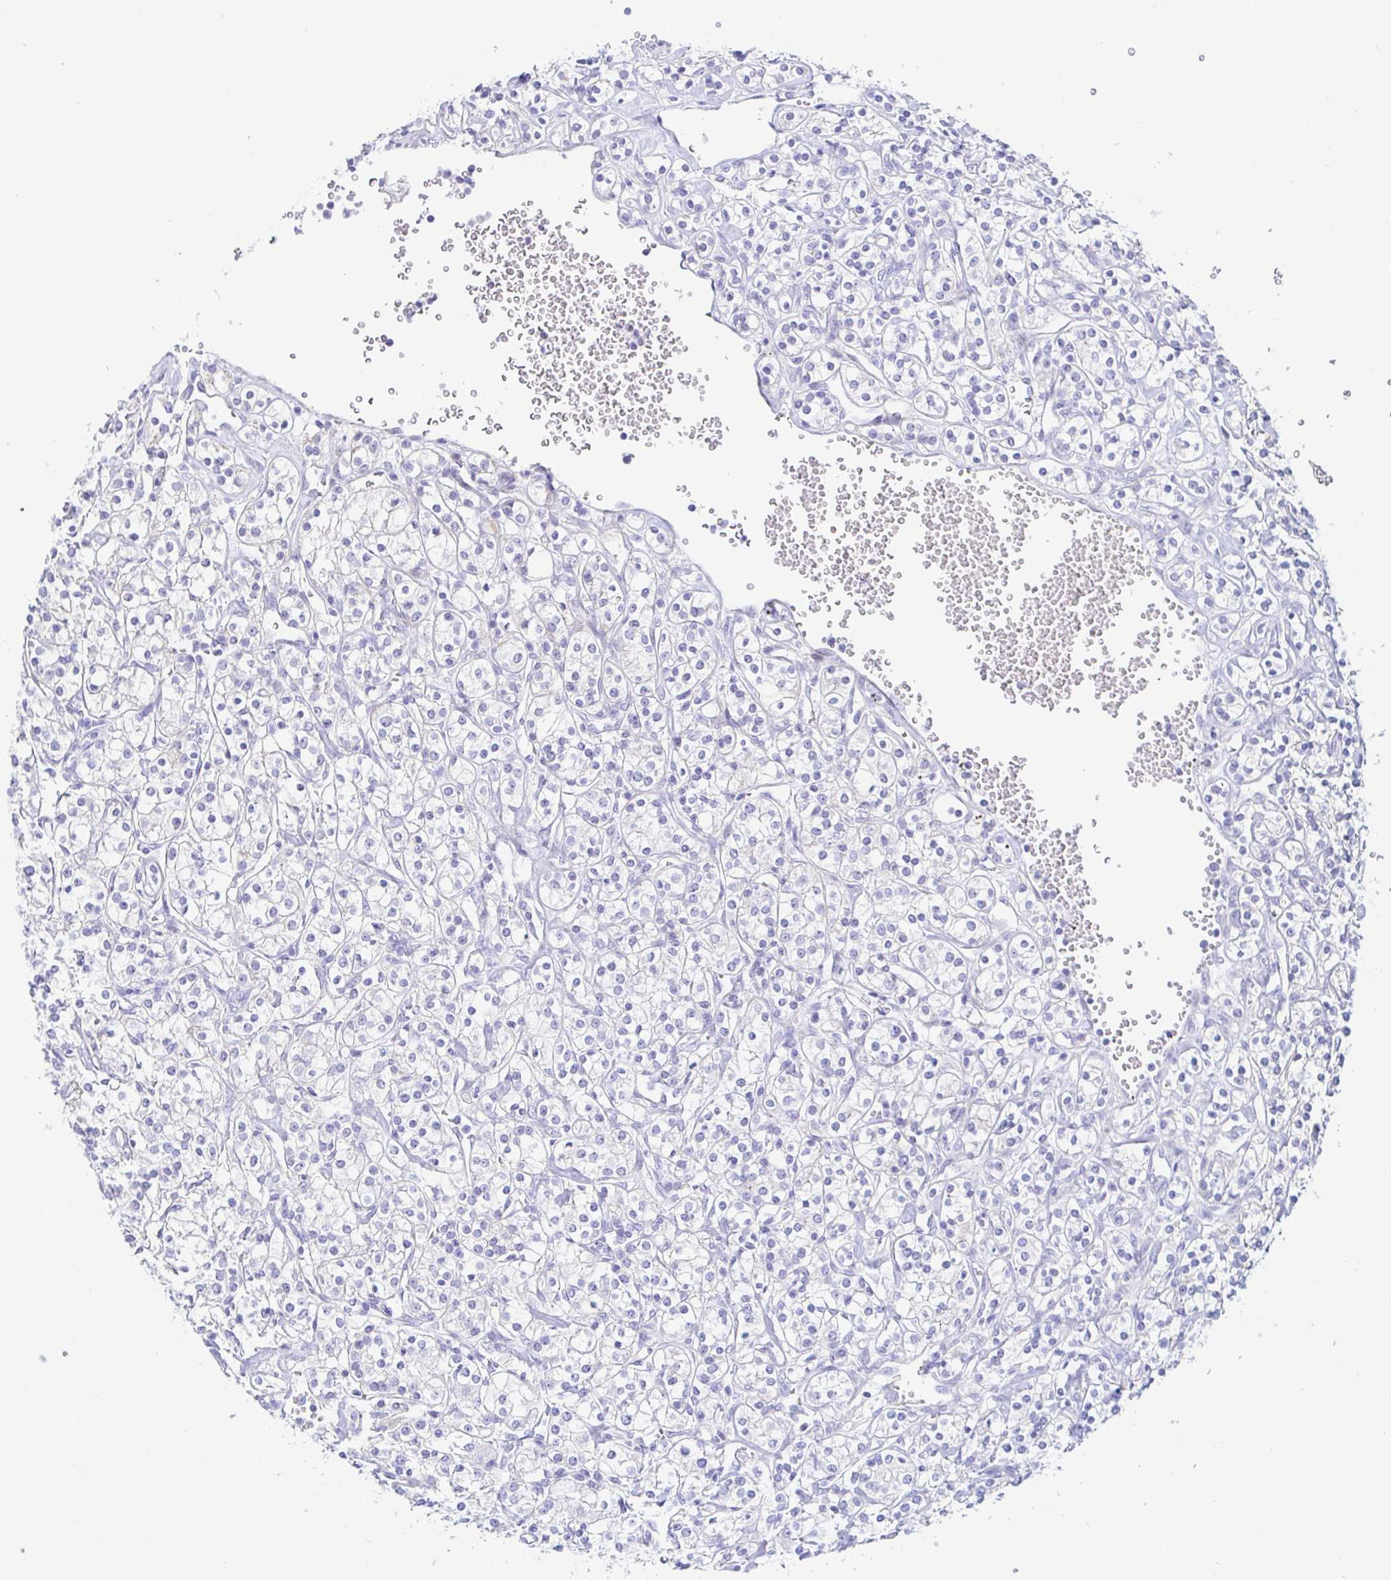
{"staining": {"intensity": "negative", "quantity": "none", "location": "none"}, "tissue": "renal cancer", "cell_type": "Tumor cells", "image_type": "cancer", "snomed": [{"axis": "morphology", "description": "Adenocarcinoma, NOS"}, {"axis": "topography", "description": "Kidney"}], "caption": "Tumor cells show no significant protein staining in adenocarcinoma (renal).", "gene": "PINLYP", "patient": {"sex": "male", "age": 77}}